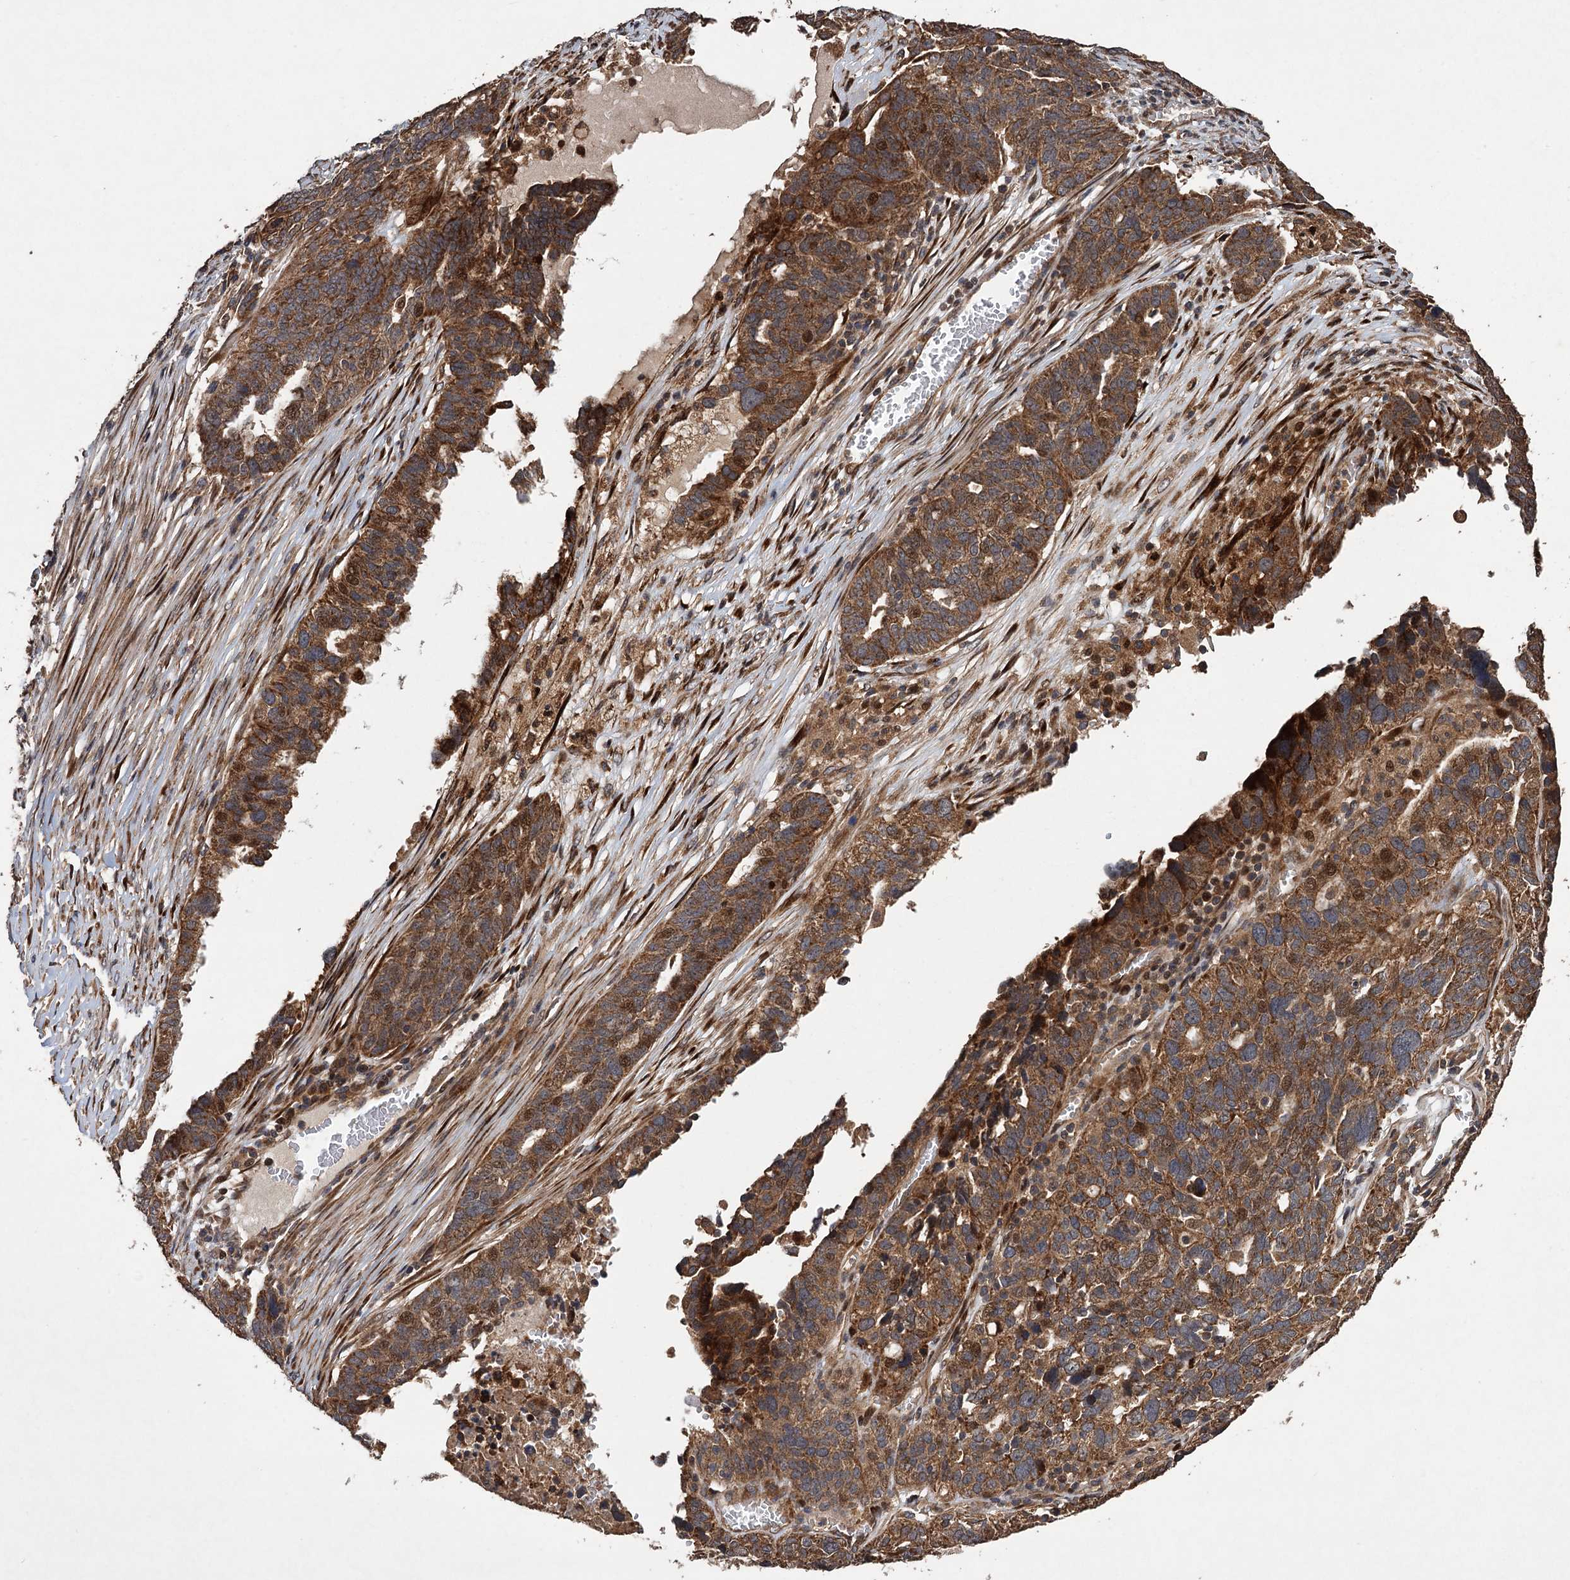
{"staining": {"intensity": "moderate", "quantity": ">75%", "location": "cytoplasmic/membranous,nuclear"}, "tissue": "ovarian cancer", "cell_type": "Tumor cells", "image_type": "cancer", "snomed": [{"axis": "morphology", "description": "Cystadenocarcinoma, serous, NOS"}, {"axis": "topography", "description": "Ovary"}], "caption": "Ovarian serous cystadenocarcinoma stained with DAB immunohistochemistry shows medium levels of moderate cytoplasmic/membranous and nuclear staining in about >75% of tumor cells.", "gene": "TMEM39B", "patient": {"sex": "female", "age": 59}}